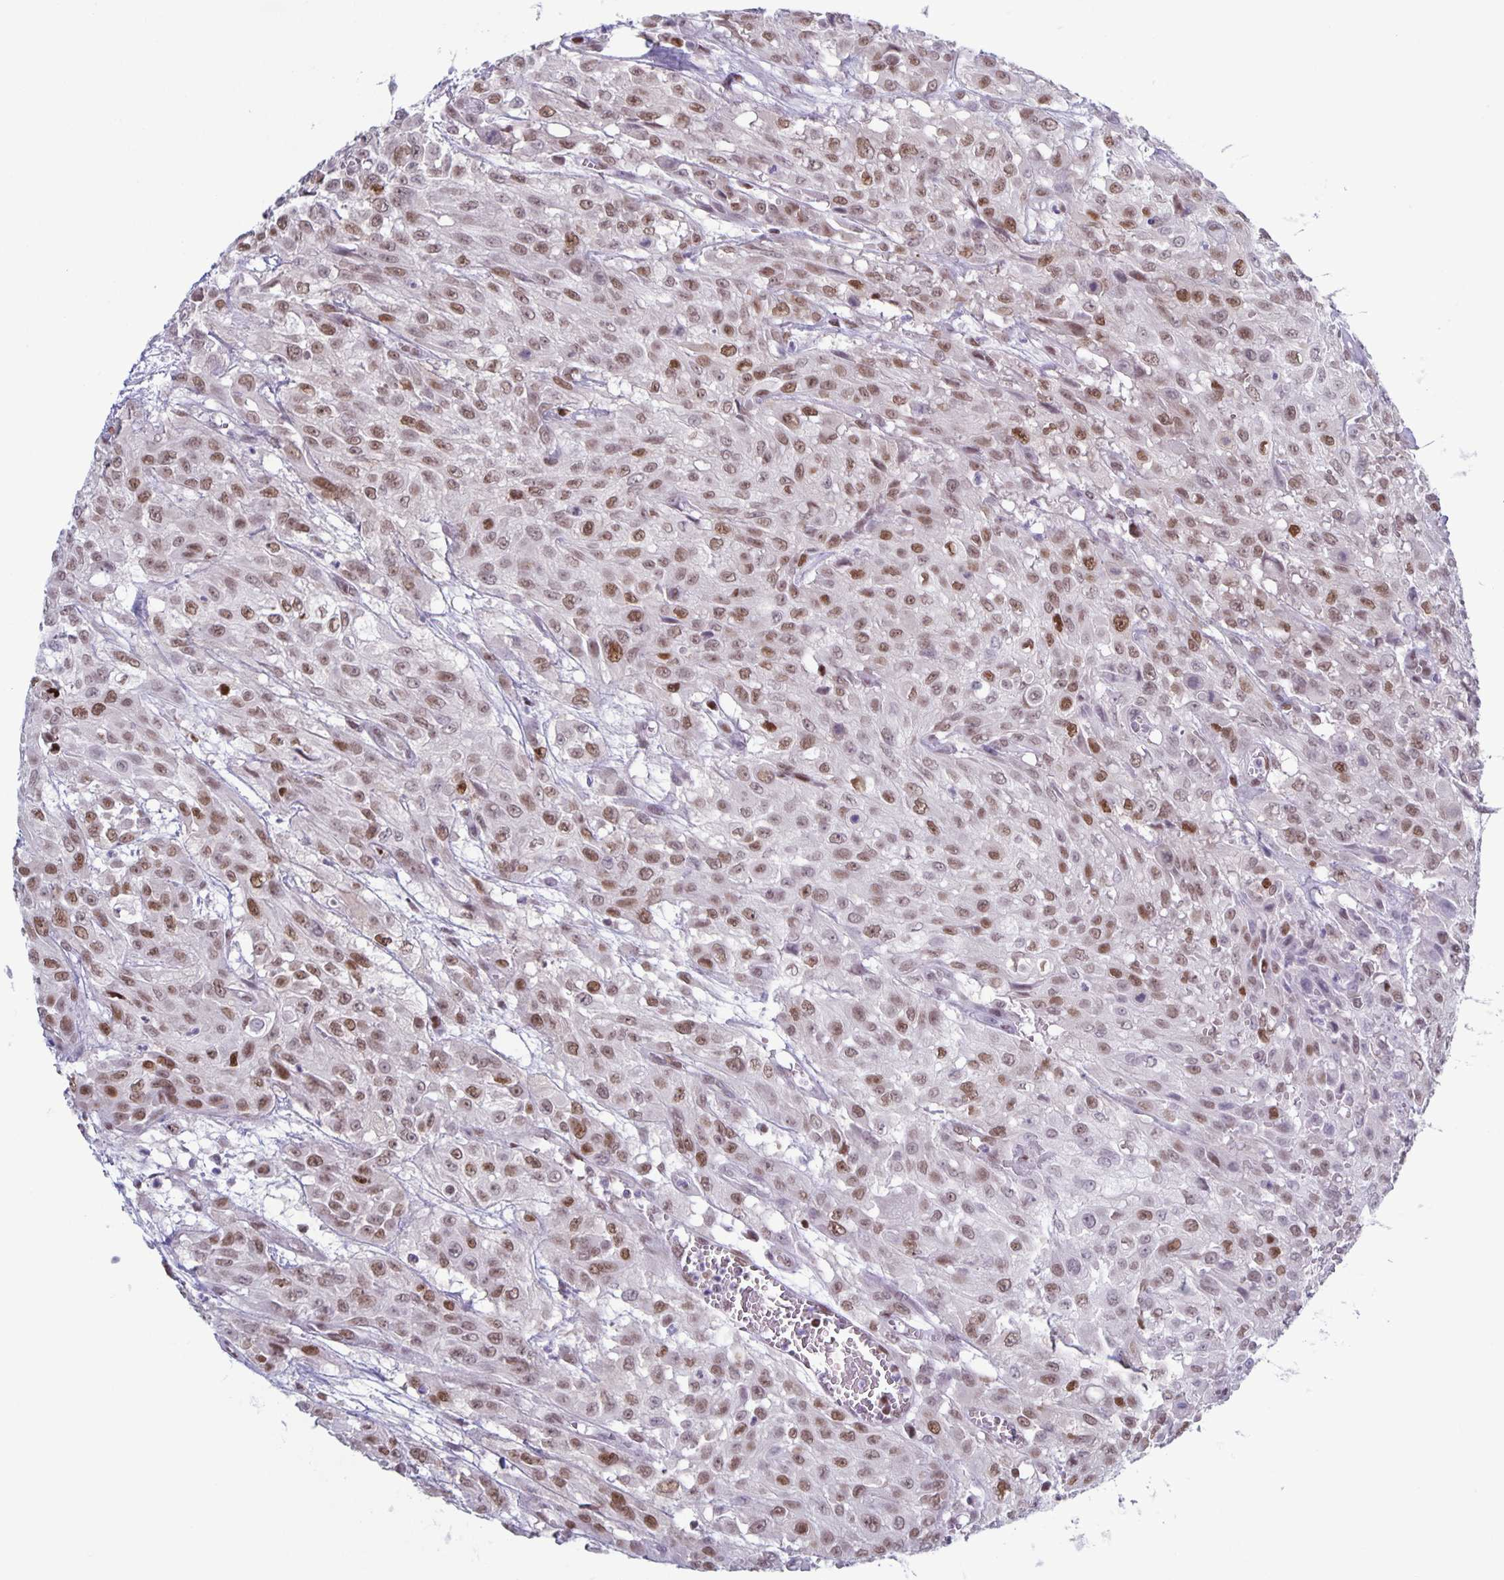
{"staining": {"intensity": "moderate", "quantity": ">75%", "location": "nuclear"}, "tissue": "urothelial cancer", "cell_type": "Tumor cells", "image_type": "cancer", "snomed": [{"axis": "morphology", "description": "Urothelial carcinoma, High grade"}, {"axis": "topography", "description": "Urinary bladder"}], "caption": "Immunohistochemical staining of human urothelial carcinoma (high-grade) shows moderate nuclear protein staining in approximately >75% of tumor cells.", "gene": "JUND", "patient": {"sex": "male", "age": 57}}